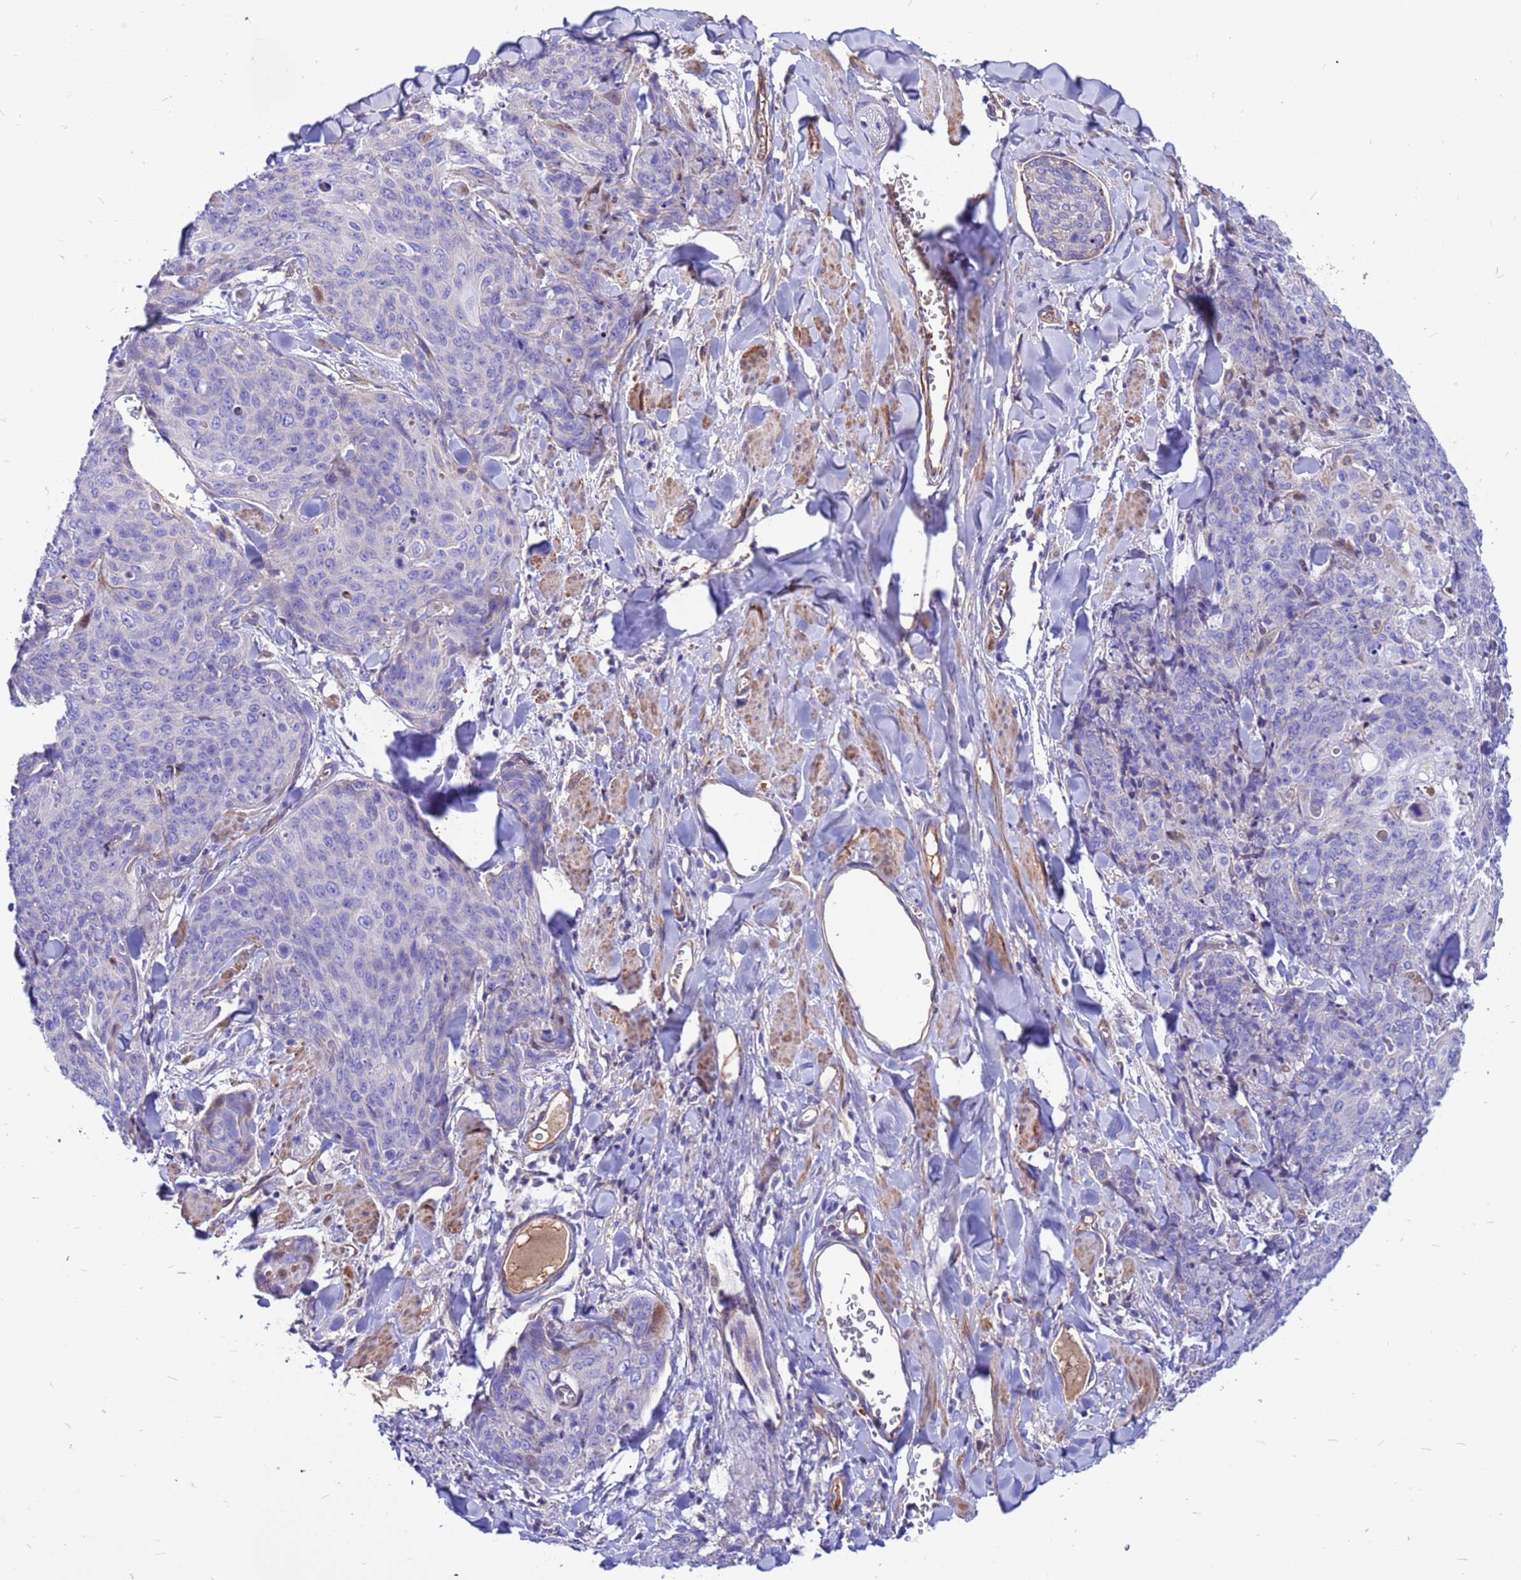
{"staining": {"intensity": "negative", "quantity": "none", "location": "none"}, "tissue": "skin cancer", "cell_type": "Tumor cells", "image_type": "cancer", "snomed": [{"axis": "morphology", "description": "Squamous cell carcinoma, NOS"}, {"axis": "topography", "description": "Skin"}, {"axis": "topography", "description": "Vulva"}], "caption": "Immunohistochemistry of human skin squamous cell carcinoma shows no positivity in tumor cells.", "gene": "CRHBP", "patient": {"sex": "female", "age": 85}}